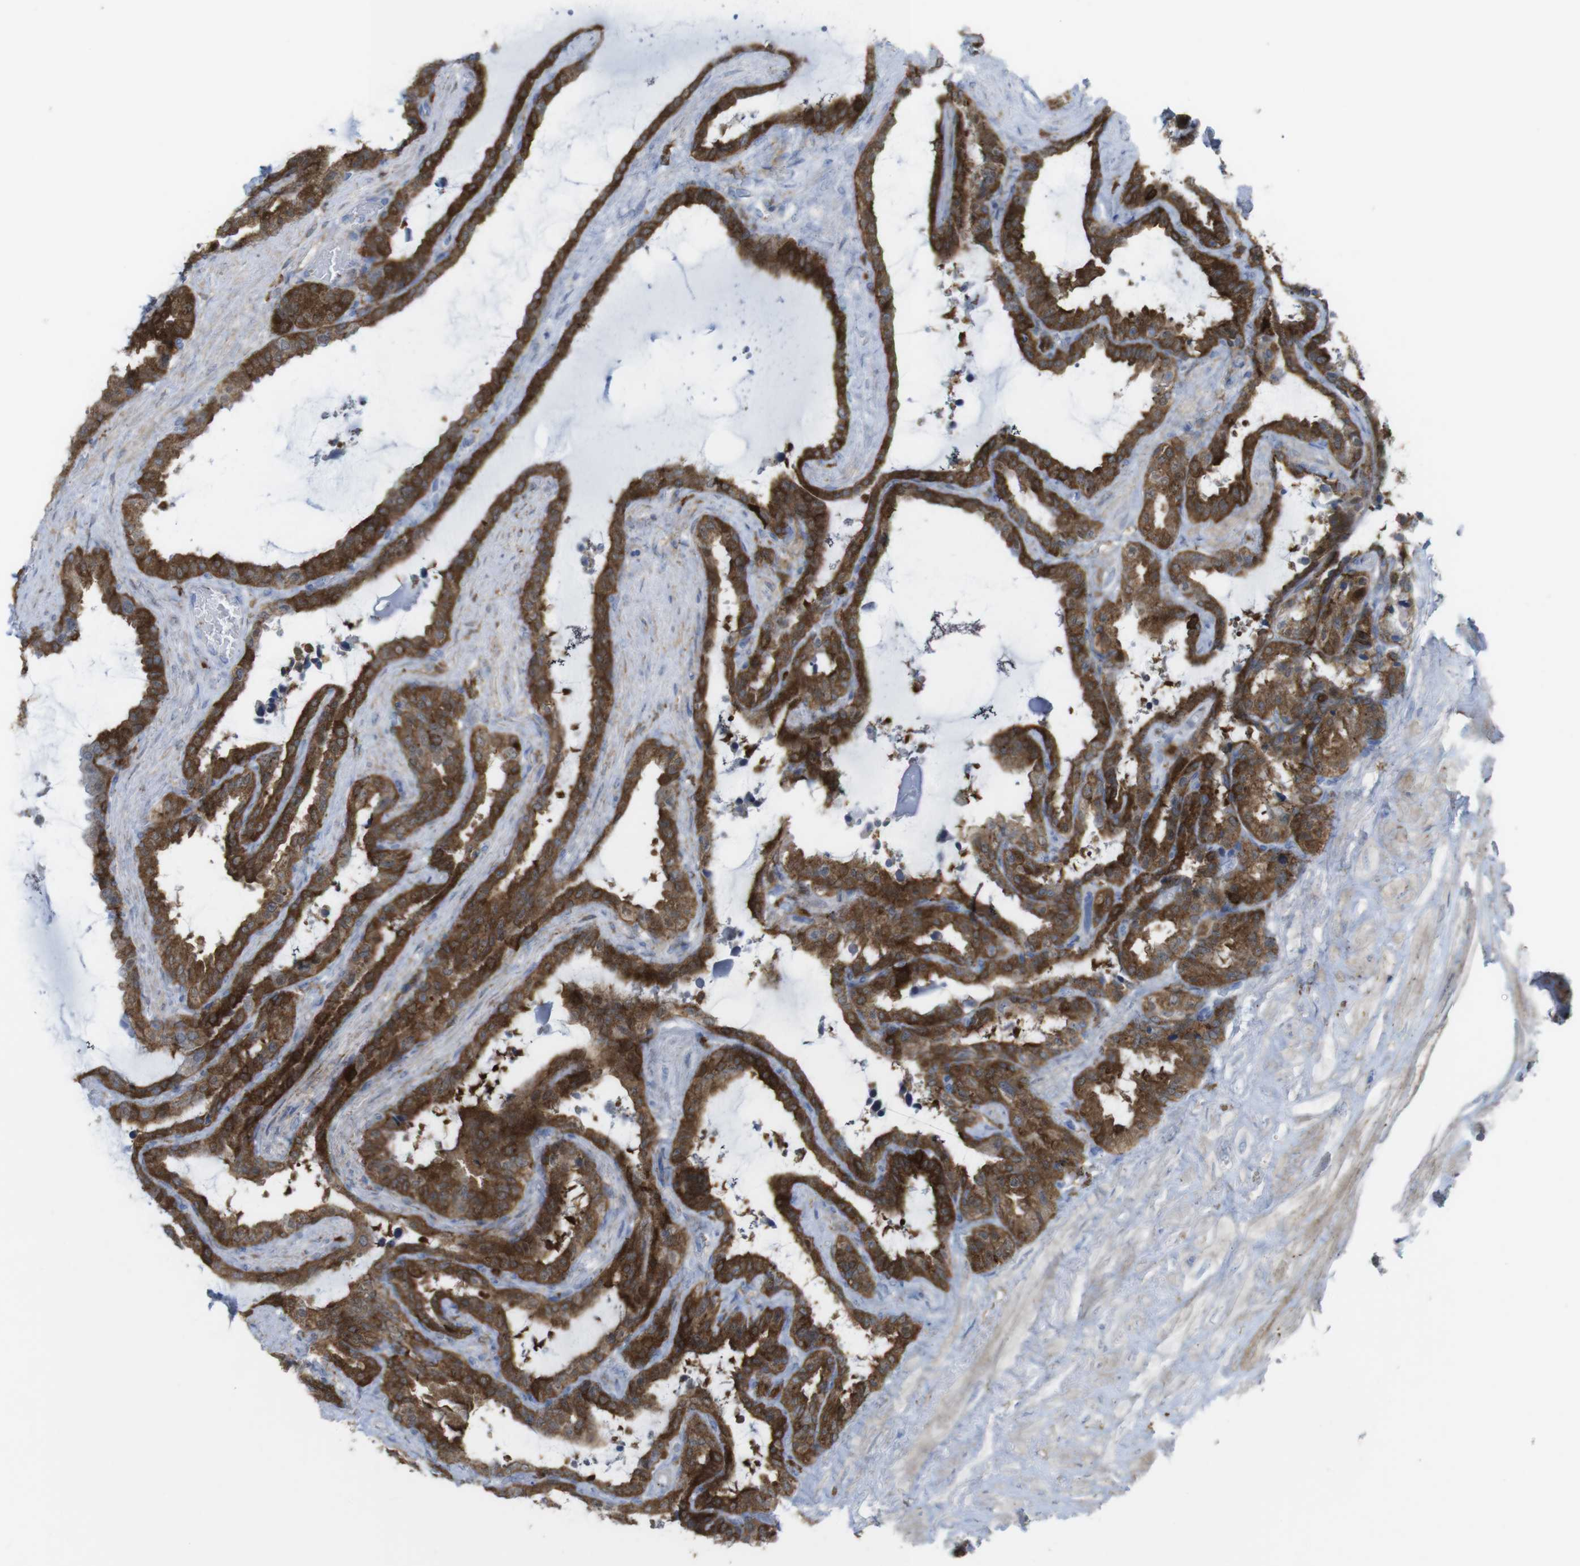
{"staining": {"intensity": "strong", "quantity": ">75%", "location": "cytoplasmic/membranous"}, "tissue": "seminal vesicle", "cell_type": "Glandular cells", "image_type": "normal", "snomed": [{"axis": "morphology", "description": "Normal tissue, NOS"}, {"axis": "topography", "description": "Seminal veicle"}], "caption": "High-power microscopy captured an immunohistochemistry (IHC) image of unremarkable seminal vesicle, revealing strong cytoplasmic/membranous positivity in about >75% of glandular cells.", "gene": "PRKCD", "patient": {"sex": "male", "age": 46}}